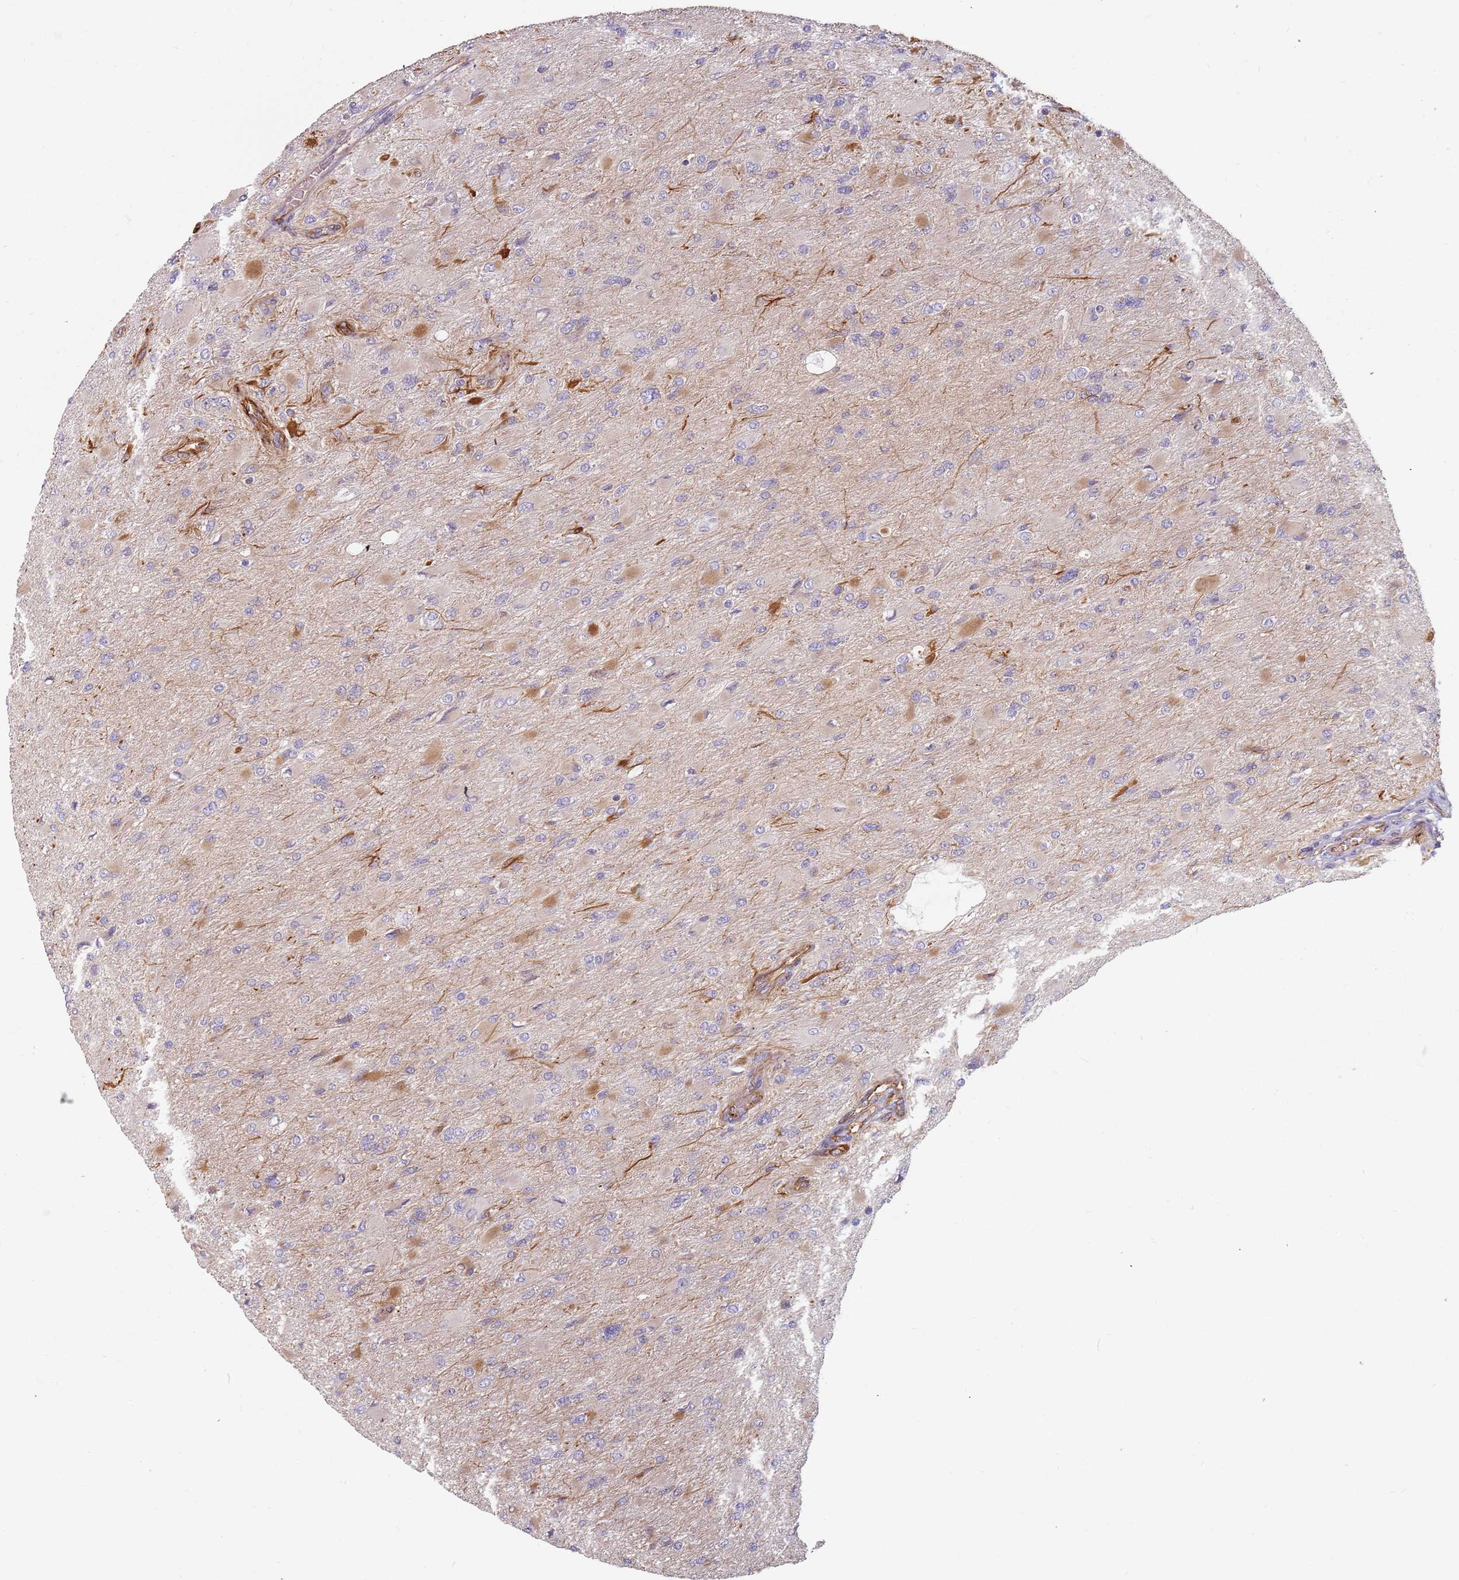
{"staining": {"intensity": "moderate", "quantity": "<25%", "location": "cytoplasmic/membranous"}, "tissue": "glioma", "cell_type": "Tumor cells", "image_type": "cancer", "snomed": [{"axis": "morphology", "description": "Glioma, malignant, High grade"}, {"axis": "topography", "description": "Cerebral cortex"}], "caption": "A brown stain highlights moderate cytoplasmic/membranous staining of a protein in human glioma tumor cells.", "gene": "GAS2L3", "patient": {"sex": "female", "age": 36}}